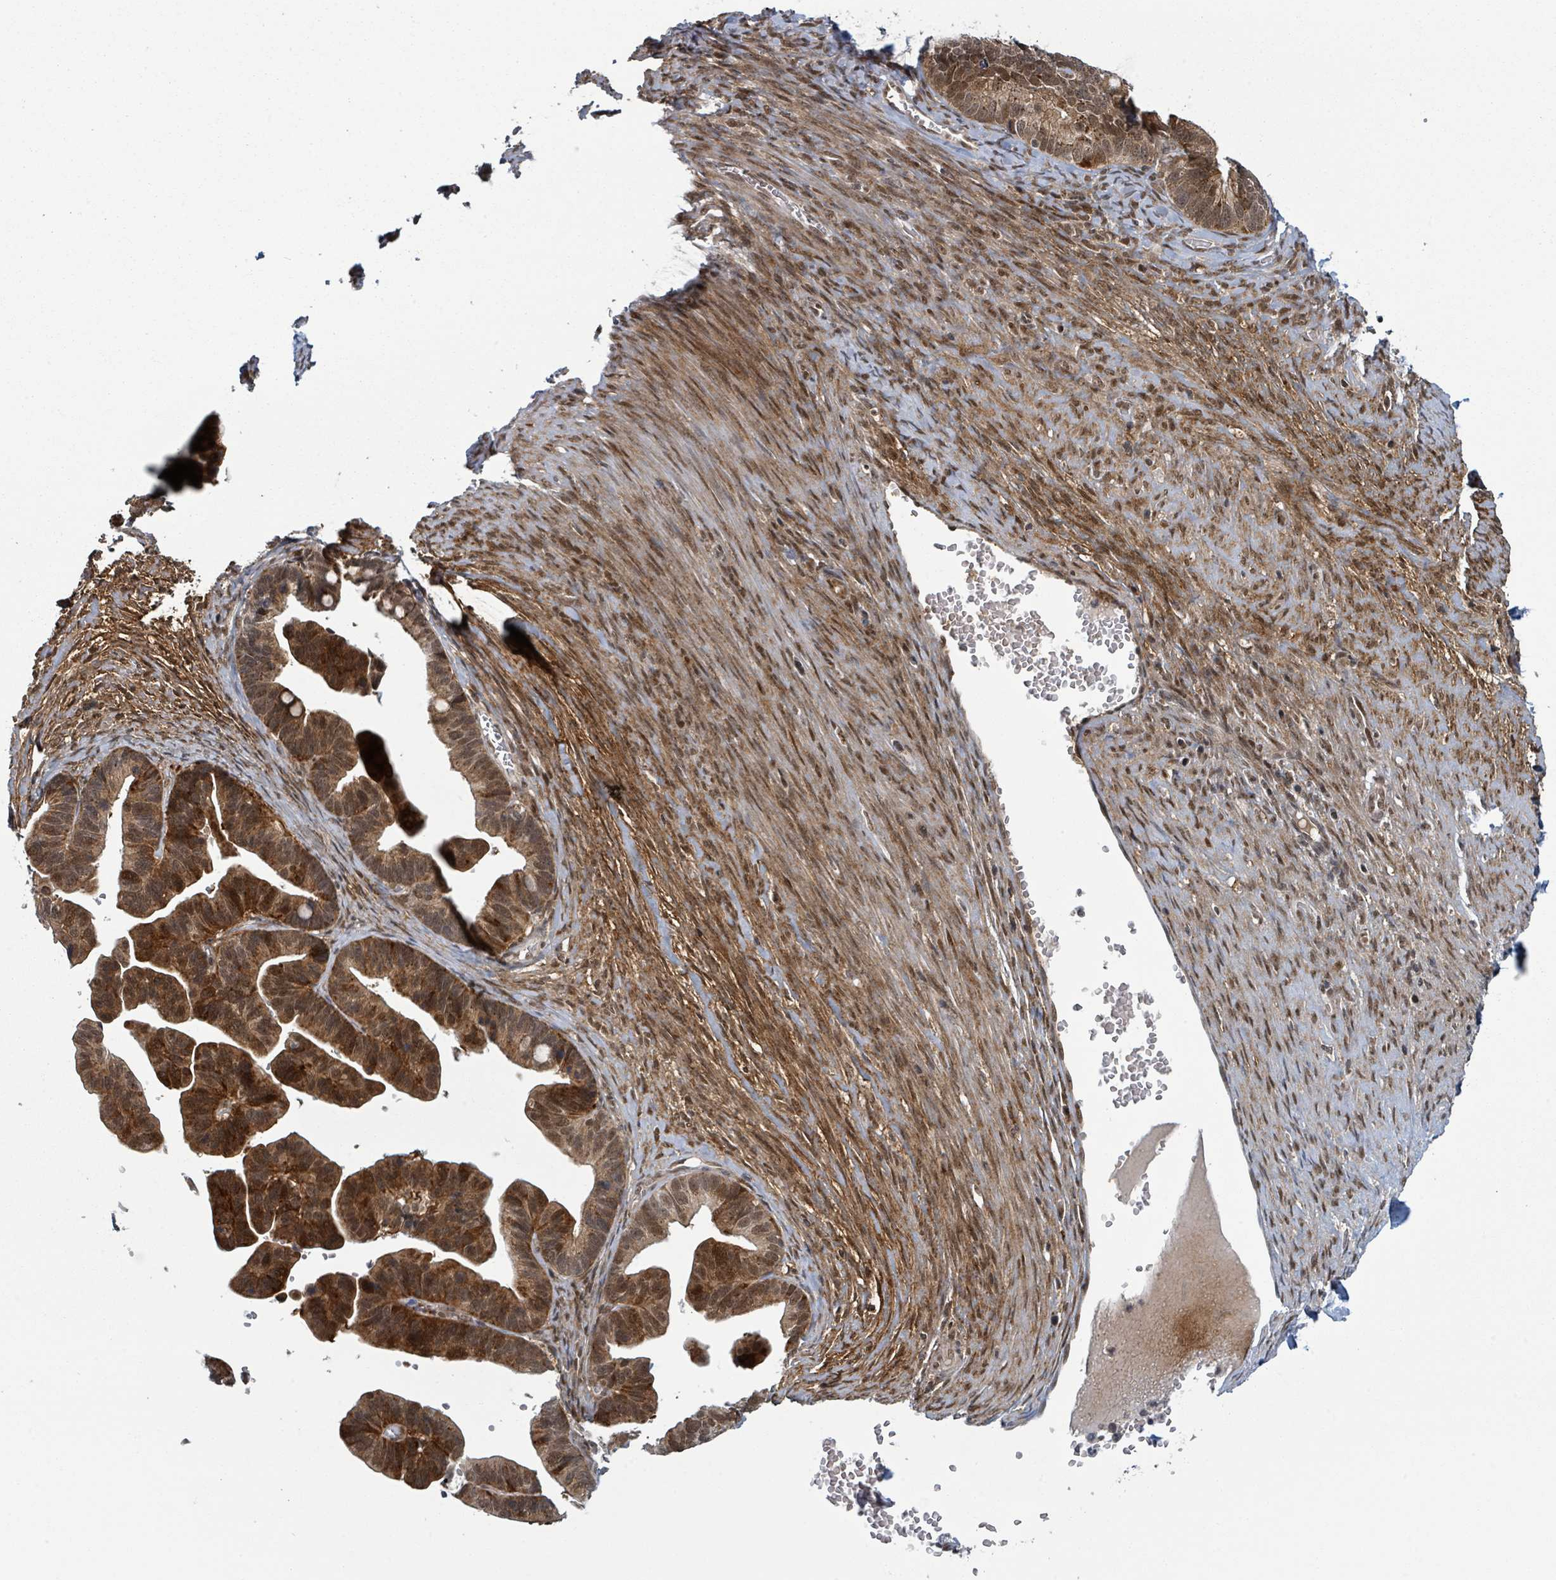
{"staining": {"intensity": "moderate", "quantity": ">75%", "location": "cytoplasmic/membranous,nuclear"}, "tissue": "ovarian cancer", "cell_type": "Tumor cells", "image_type": "cancer", "snomed": [{"axis": "morphology", "description": "Cystadenocarcinoma, serous, NOS"}, {"axis": "topography", "description": "Ovary"}], "caption": "Ovarian cancer (serous cystadenocarcinoma) stained with DAB IHC shows medium levels of moderate cytoplasmic/membranous and nuclear expression in about >75% of tumor cells.", "gene": "GTF3C1", "patient": {"sex": "female", "age": 56}}